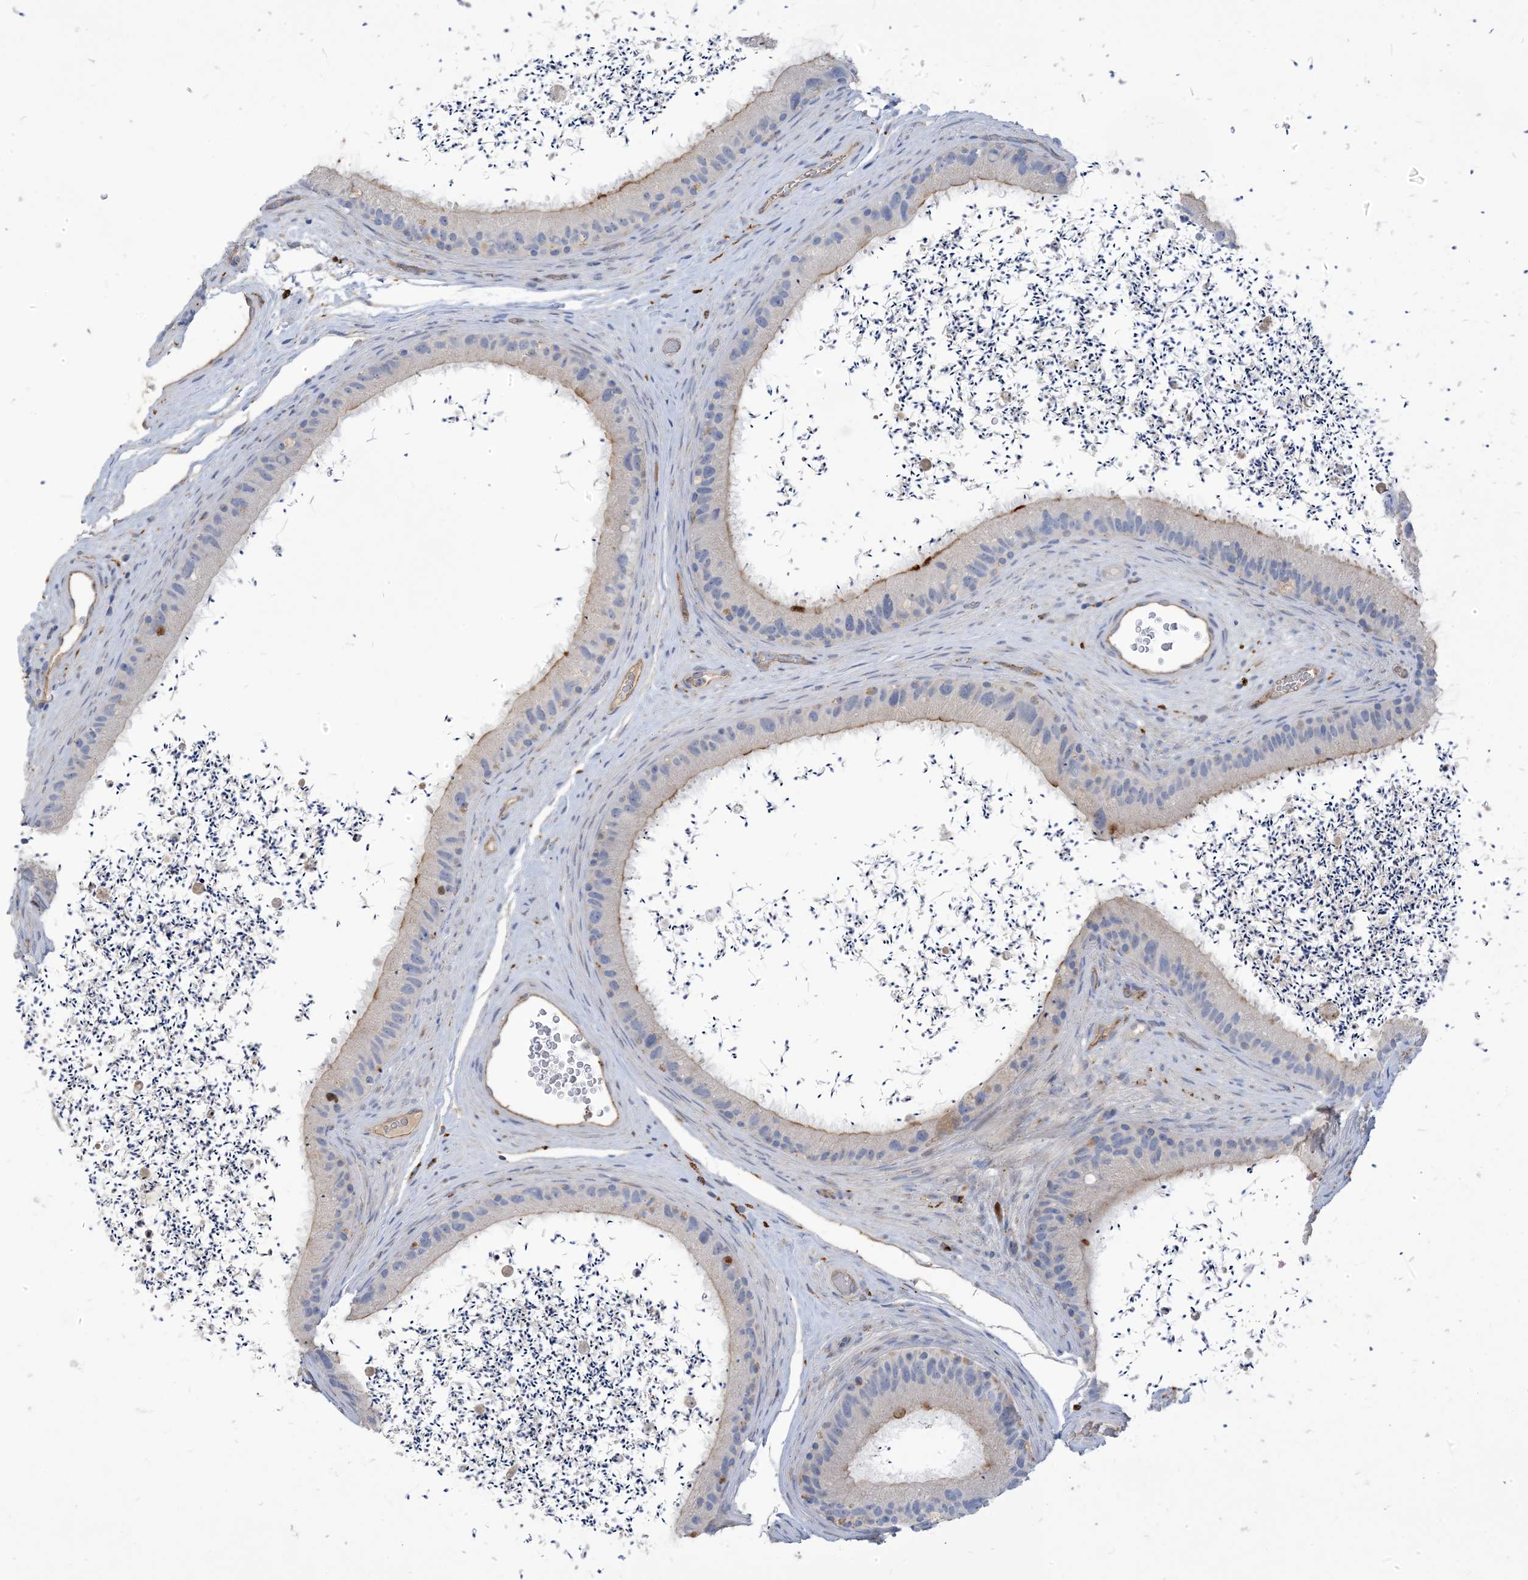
{"staining": {"intensity": "negative", "quantity": "none", "location": "none"}, "tissue": "epididymis", "cell_type": "Glandular cells", "image_type": "normal", "snomed": [{"axis": "morphology", "description": "Normal tissue, NOS"}, {"axis": "topography", "description": "Epididymis, spermatic cord, NOS"}], "caption": "This image is of benign epididymis stained with IHC to label a protein in brown with the nuclei are counter-stained blue. There is no staining in glandular cells.", "gene": "PEAR1", "patient": {"sex": "male", "age": 50}}